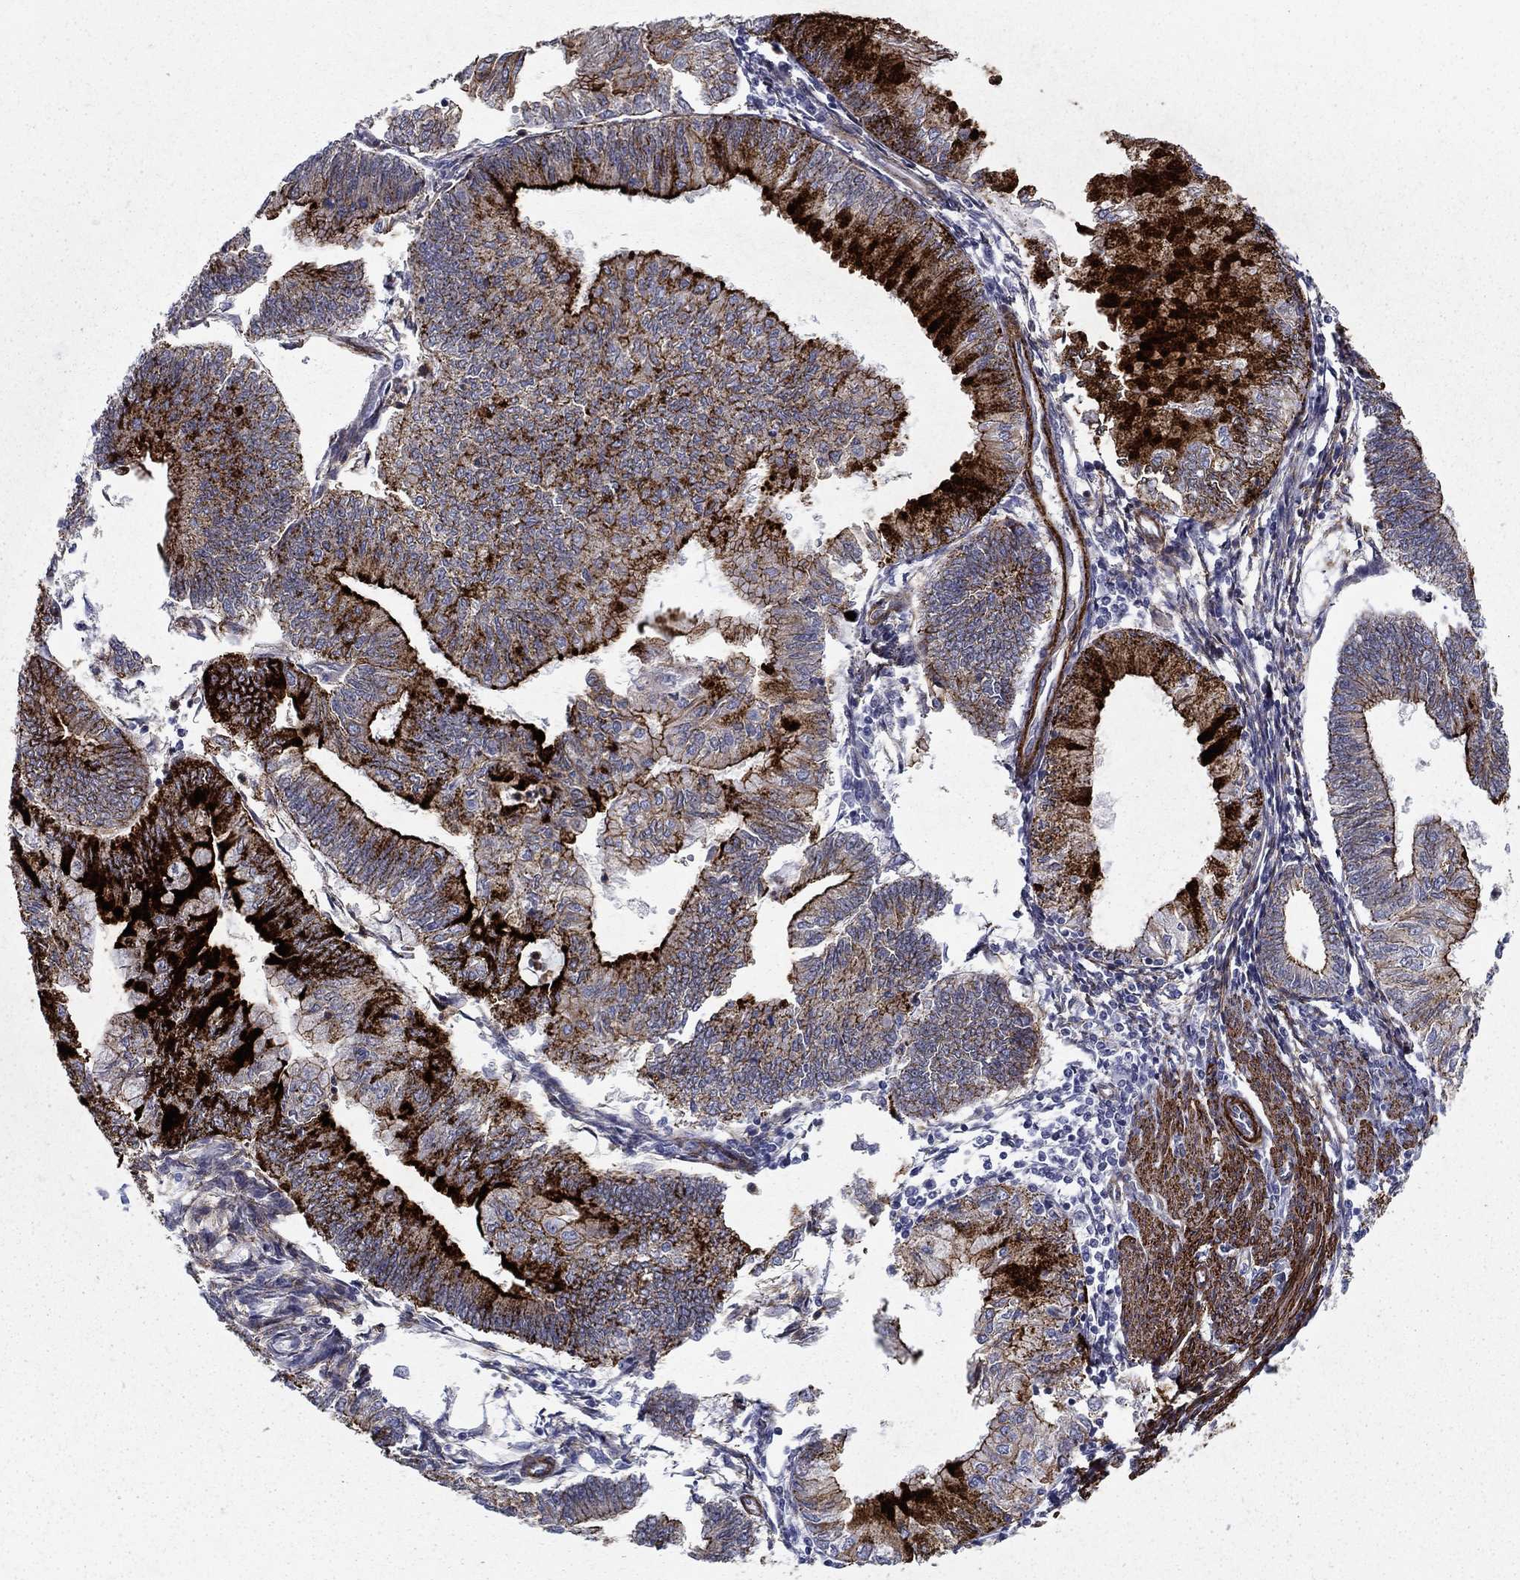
{"staining": {"intensity": "strong", "quantity": "25%-75%", "location": "cytoplasmic/membranous"}, "tissue": "endometrial cancer", "cell_type": "Tumor cells", "image_type": "cancer", "snomed": [{"axis": "morphology", "description": "Adenocarcinoma, NOS"}, {"axis": "topography", "description": "Endometrium"}], "caption": "Protein staining displays strong cytoplasmic/membranous positivity in approximately 25%-75% of tumor cells in endometrial cancer (adenocarcinoma).", "gene": "KRBA1", "patient": {"sex": "female", "age": 59}}